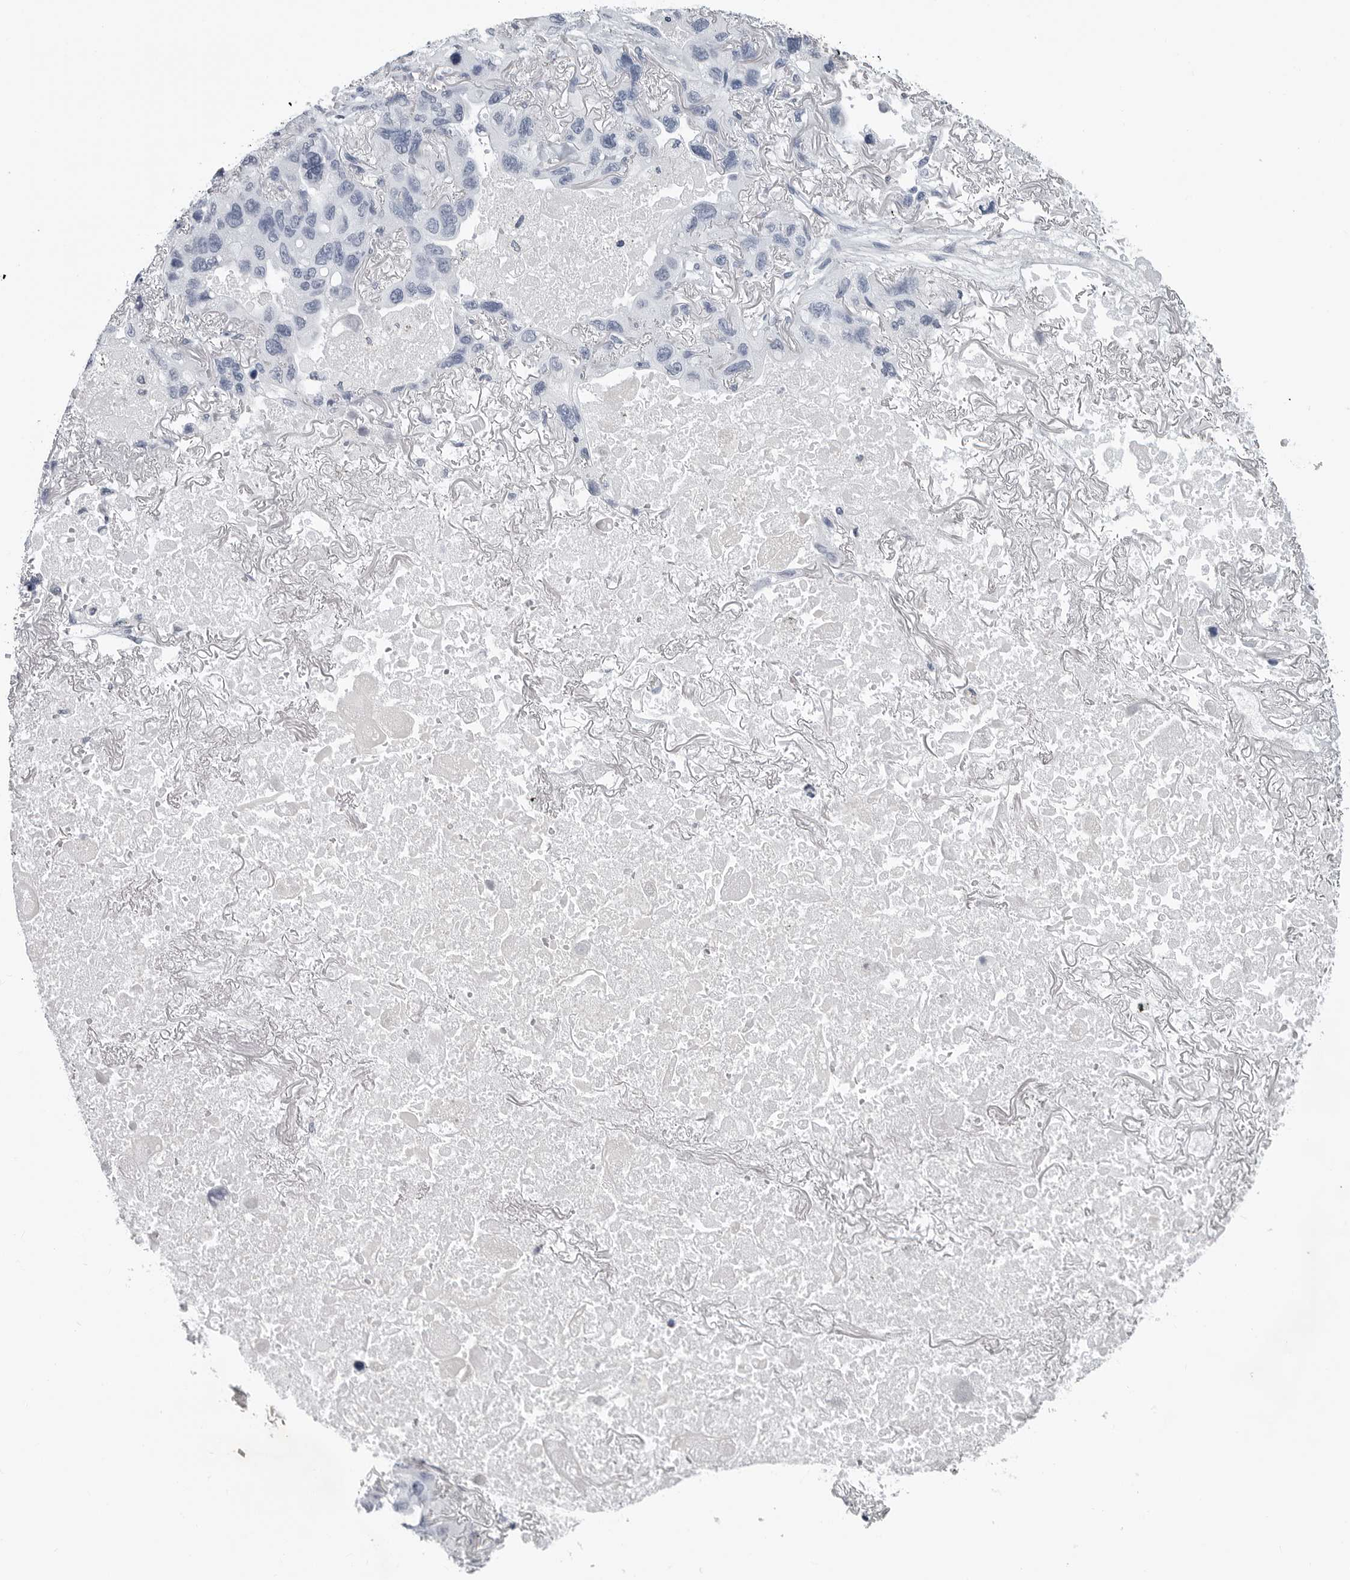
{"staining": {"intensity": "negative", "quantity": "none", "location": "none"}, "tissue": "lung cancer", "cell_type": "Tumor cells", "image_type": "cancer", "snomed": [{"axis": "morphology", "description": "Squamous cell carcinoma, NOS"}, {"axis": "topography", "description": "Lung"}], "caption": "DAB (3,3'-diaminobenzidine) immunohistochemical staining of human squamous cell carcinoma (lung) demonstrates no significant staining in tumor cells. (Brightfield microscopy of DAB immunohistochemistry at high magnification).", "gene": "AMPD1", "patient": {"sex": "female", "age": 73}}